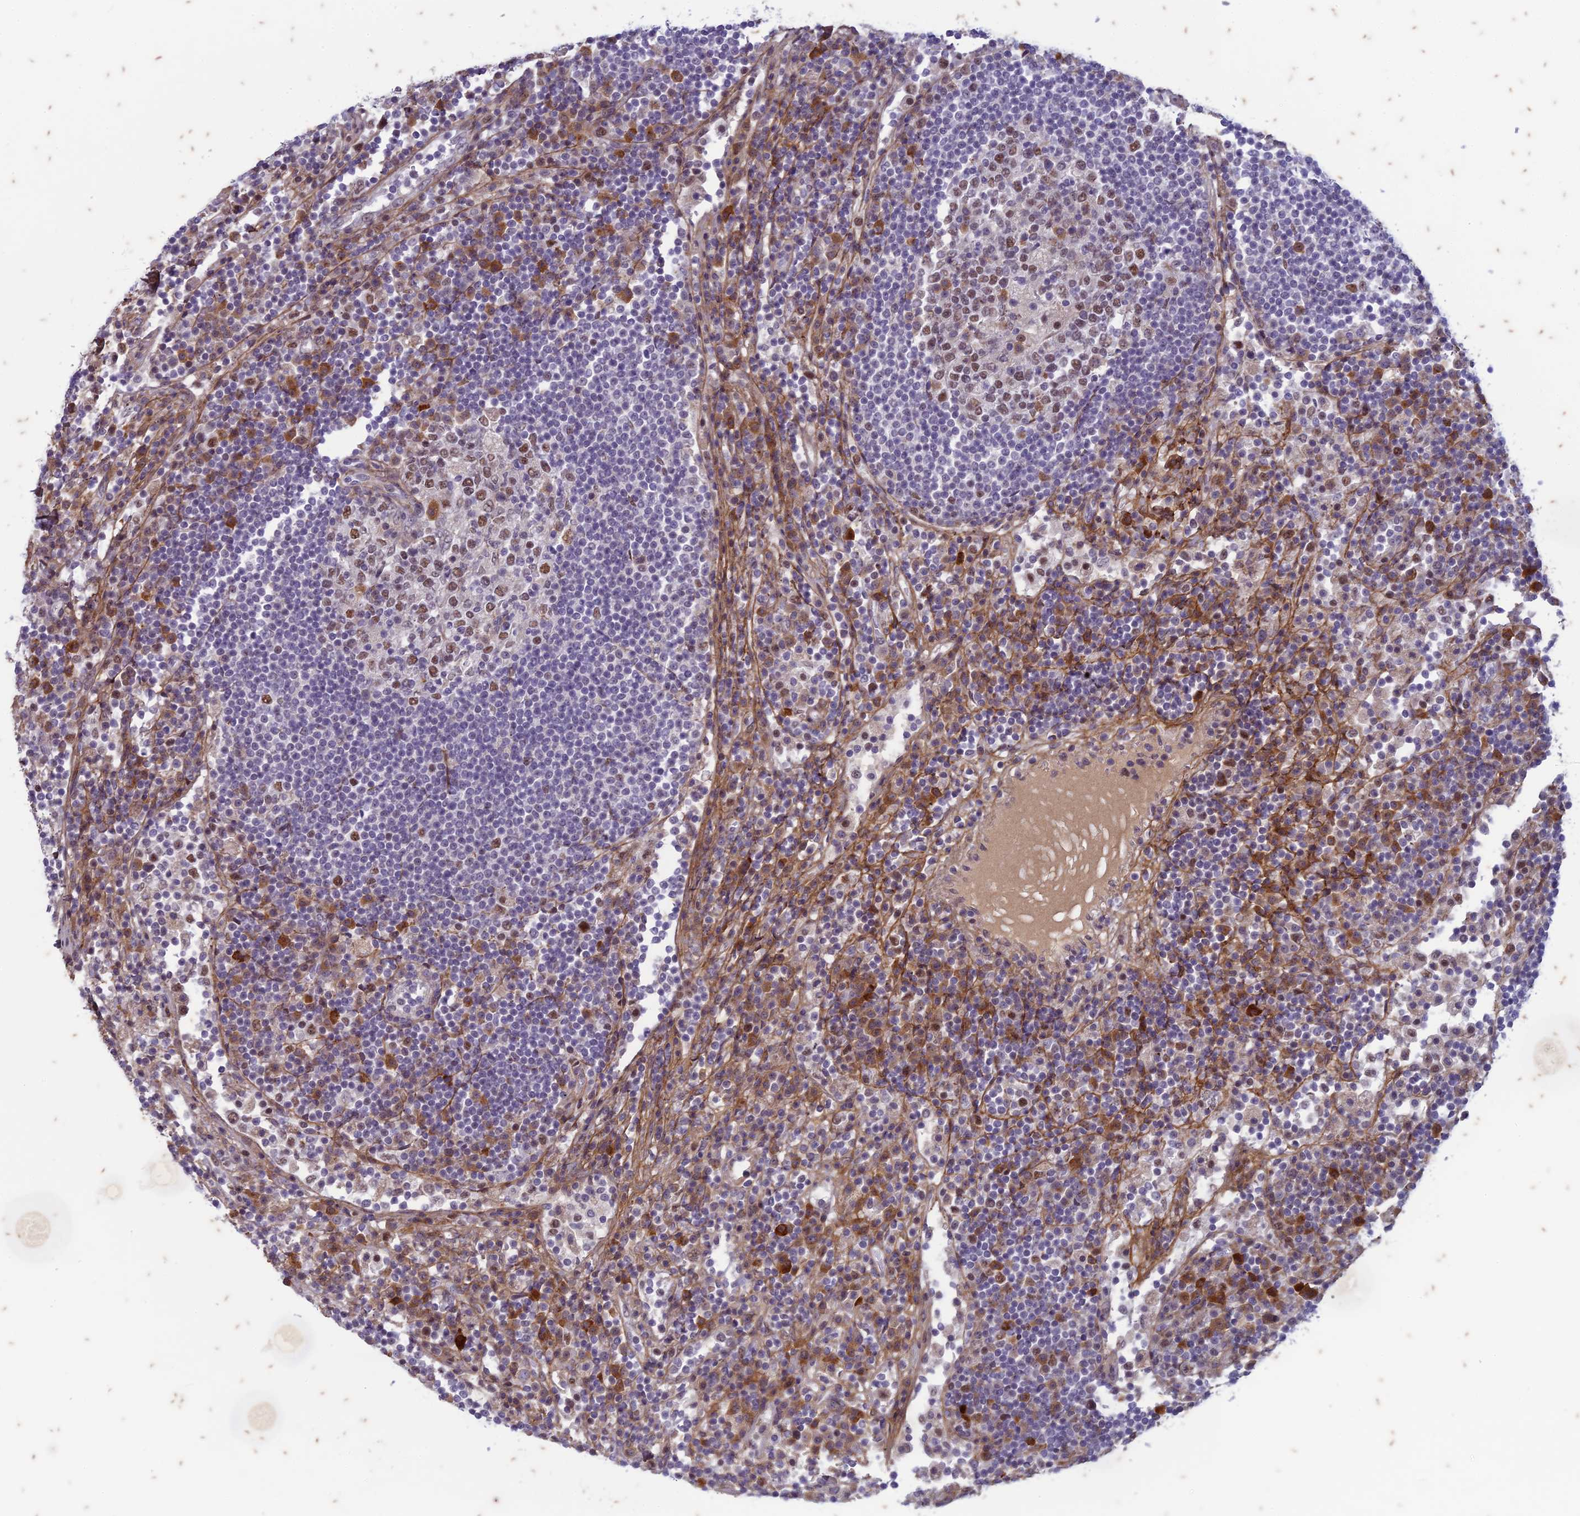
{"staining": {"intensity": "strong", "quantity": "25%-75%", "location": "nuclear"}, "tissue": "lymph node", "cell_type": "Germinal center cells", "image_type": "normal", "snomed": [{"axis": "morphology", "description": "Normal tissue, NOS"}, {"axis": "topography", "description": "Lymph node"}], "caption": "A photomicrograph showing strong nuclear staining in about 25%-75% of germinal center cells in benign lymph node, as visualized by brown immunohistochemical staining.", "gene": "PABPN1L", "patient": {"sex": "female", "age": 53}}